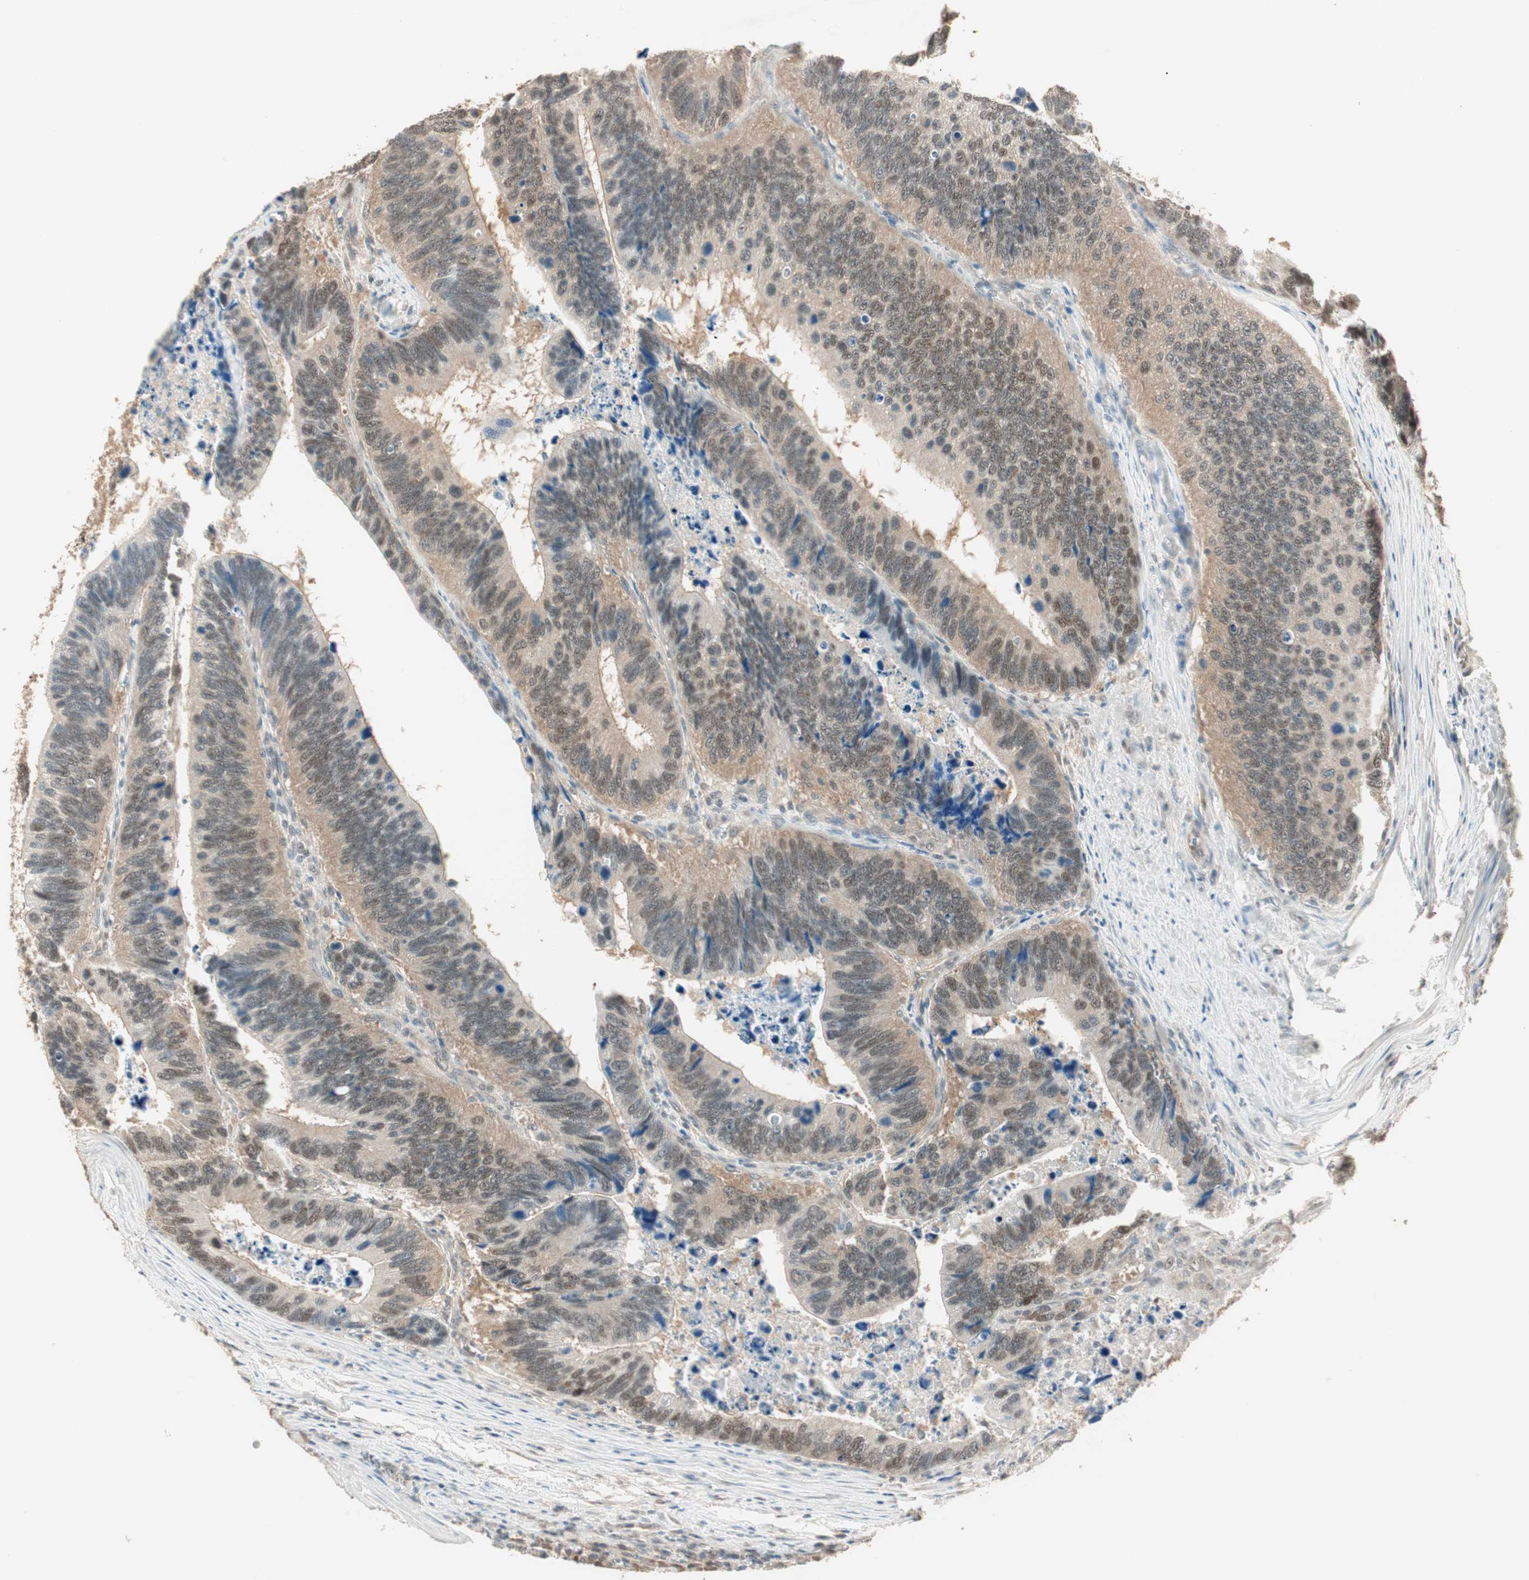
{"staining": {"intensity": "weak", "quantity": "25%-75%", "location": "cytoplasmic/membranous,nuclear"}, "tissue": "colorectal cancer", "cell_type": "Tumor cells", "image_type": "cancer", "snomed": [{"axis": "morphology", "description": "Adenocarcinoma, NOS"}, {"axis": "topography", "description": "Colon"}], "caption": "Immunohistochemistry (IHC) of human colorectal adenocarcinoma exhibits low levels of weak cytoplasmic/membranous and nuclear expression in approximately 25%-75% of tumor cells.", "gene": "USP5", "patient": {"sex": "male", "age": 72}}